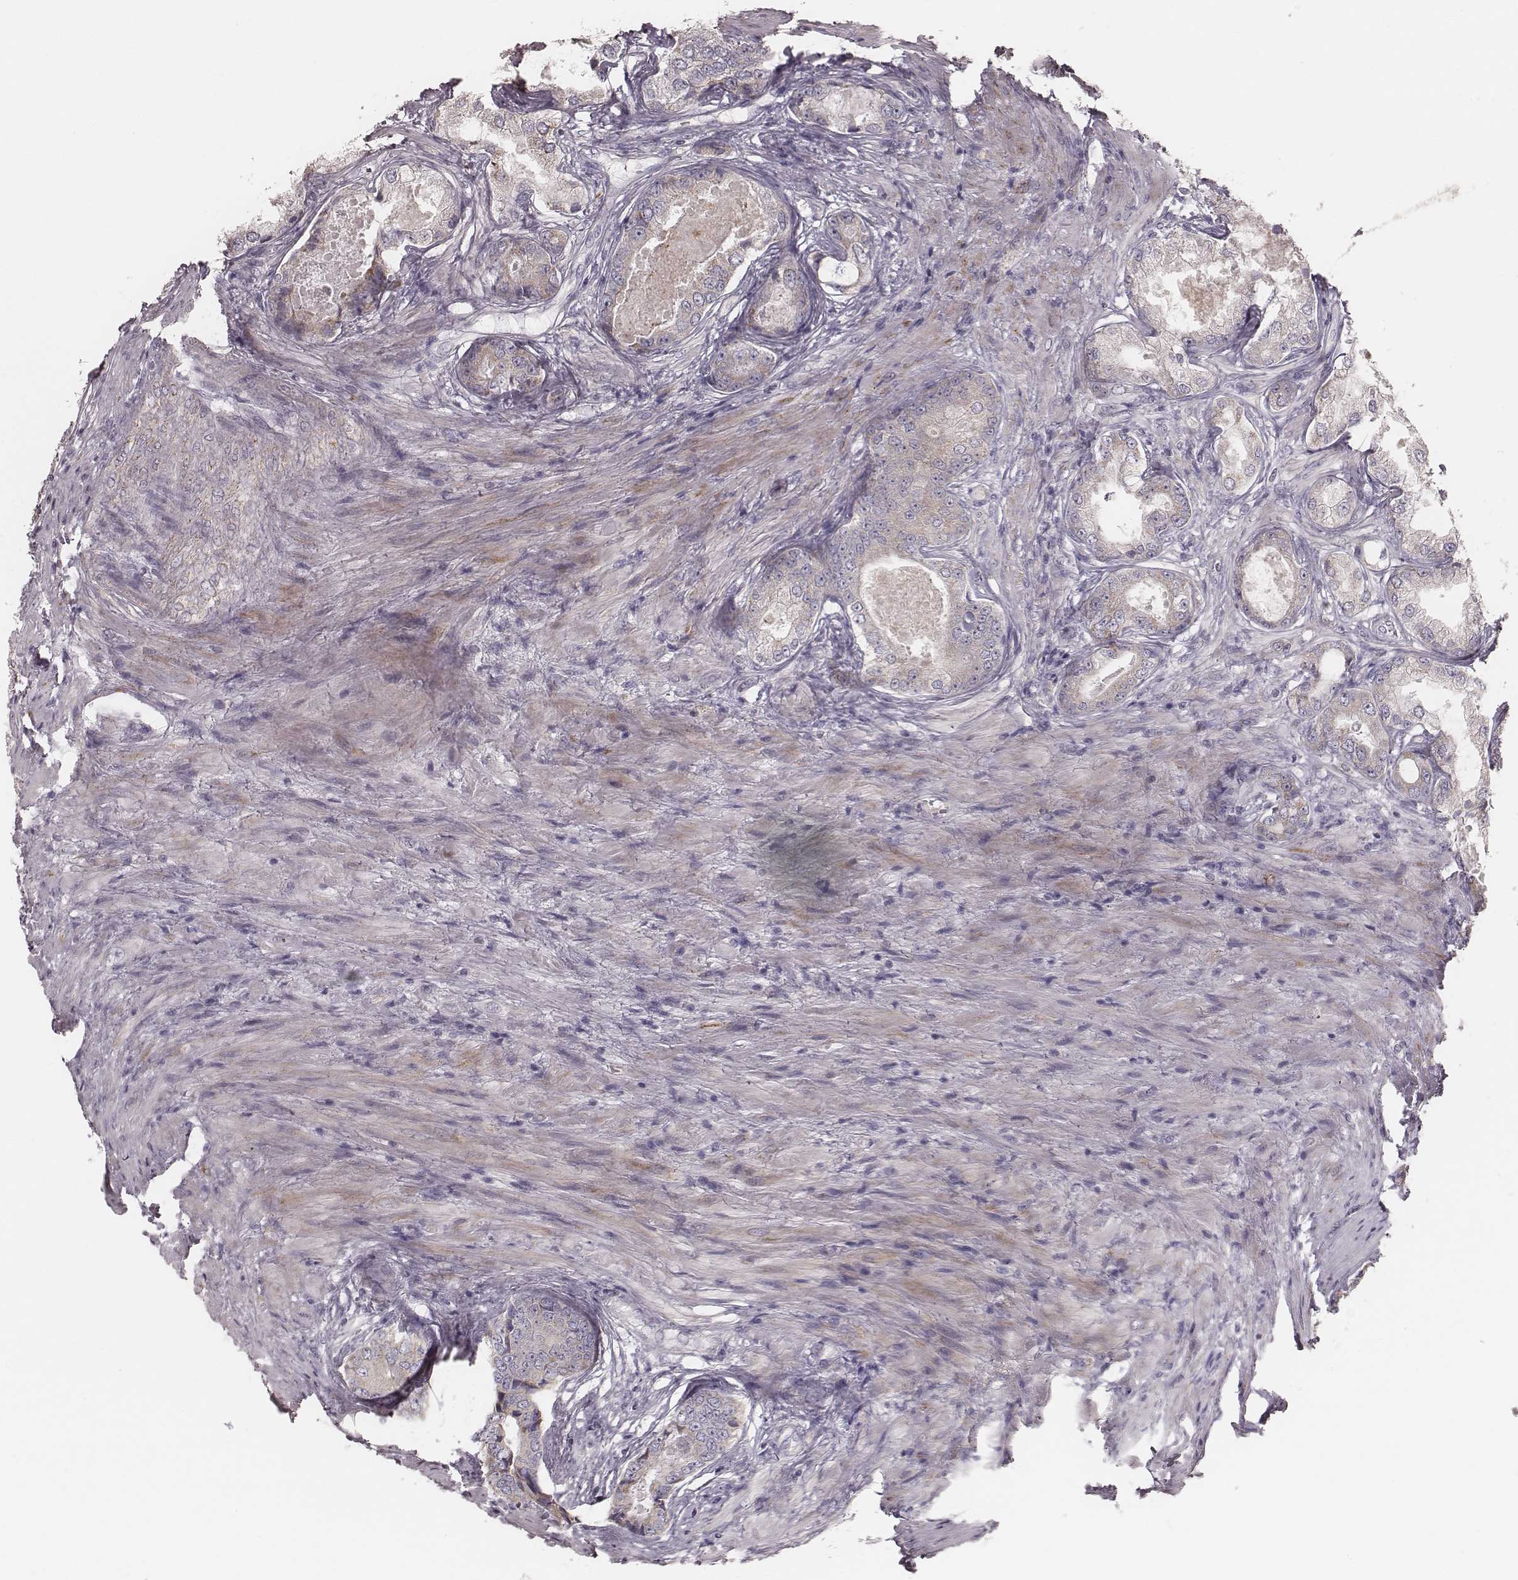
{"staining": {"intensity": "negative", "quantity": "none", "location": "none"}, "tissue": "prostate cancer", "cell_type": "Tumor cells", "image_type": "cancer", "snomed": [{"axis": "morphology", "description": "Adenocarcinoma, Low grade"}, {"axis": "topography", "description": "Prostate"}], "caption": "Human prostate cancer (low-grade adenocarcinoma) stained for a protein using immunohistochemistry (IHC) shows no positivity in tumor cells.", "gene": "KIF5C", "patient": {"sex": "male", "age": 68}}